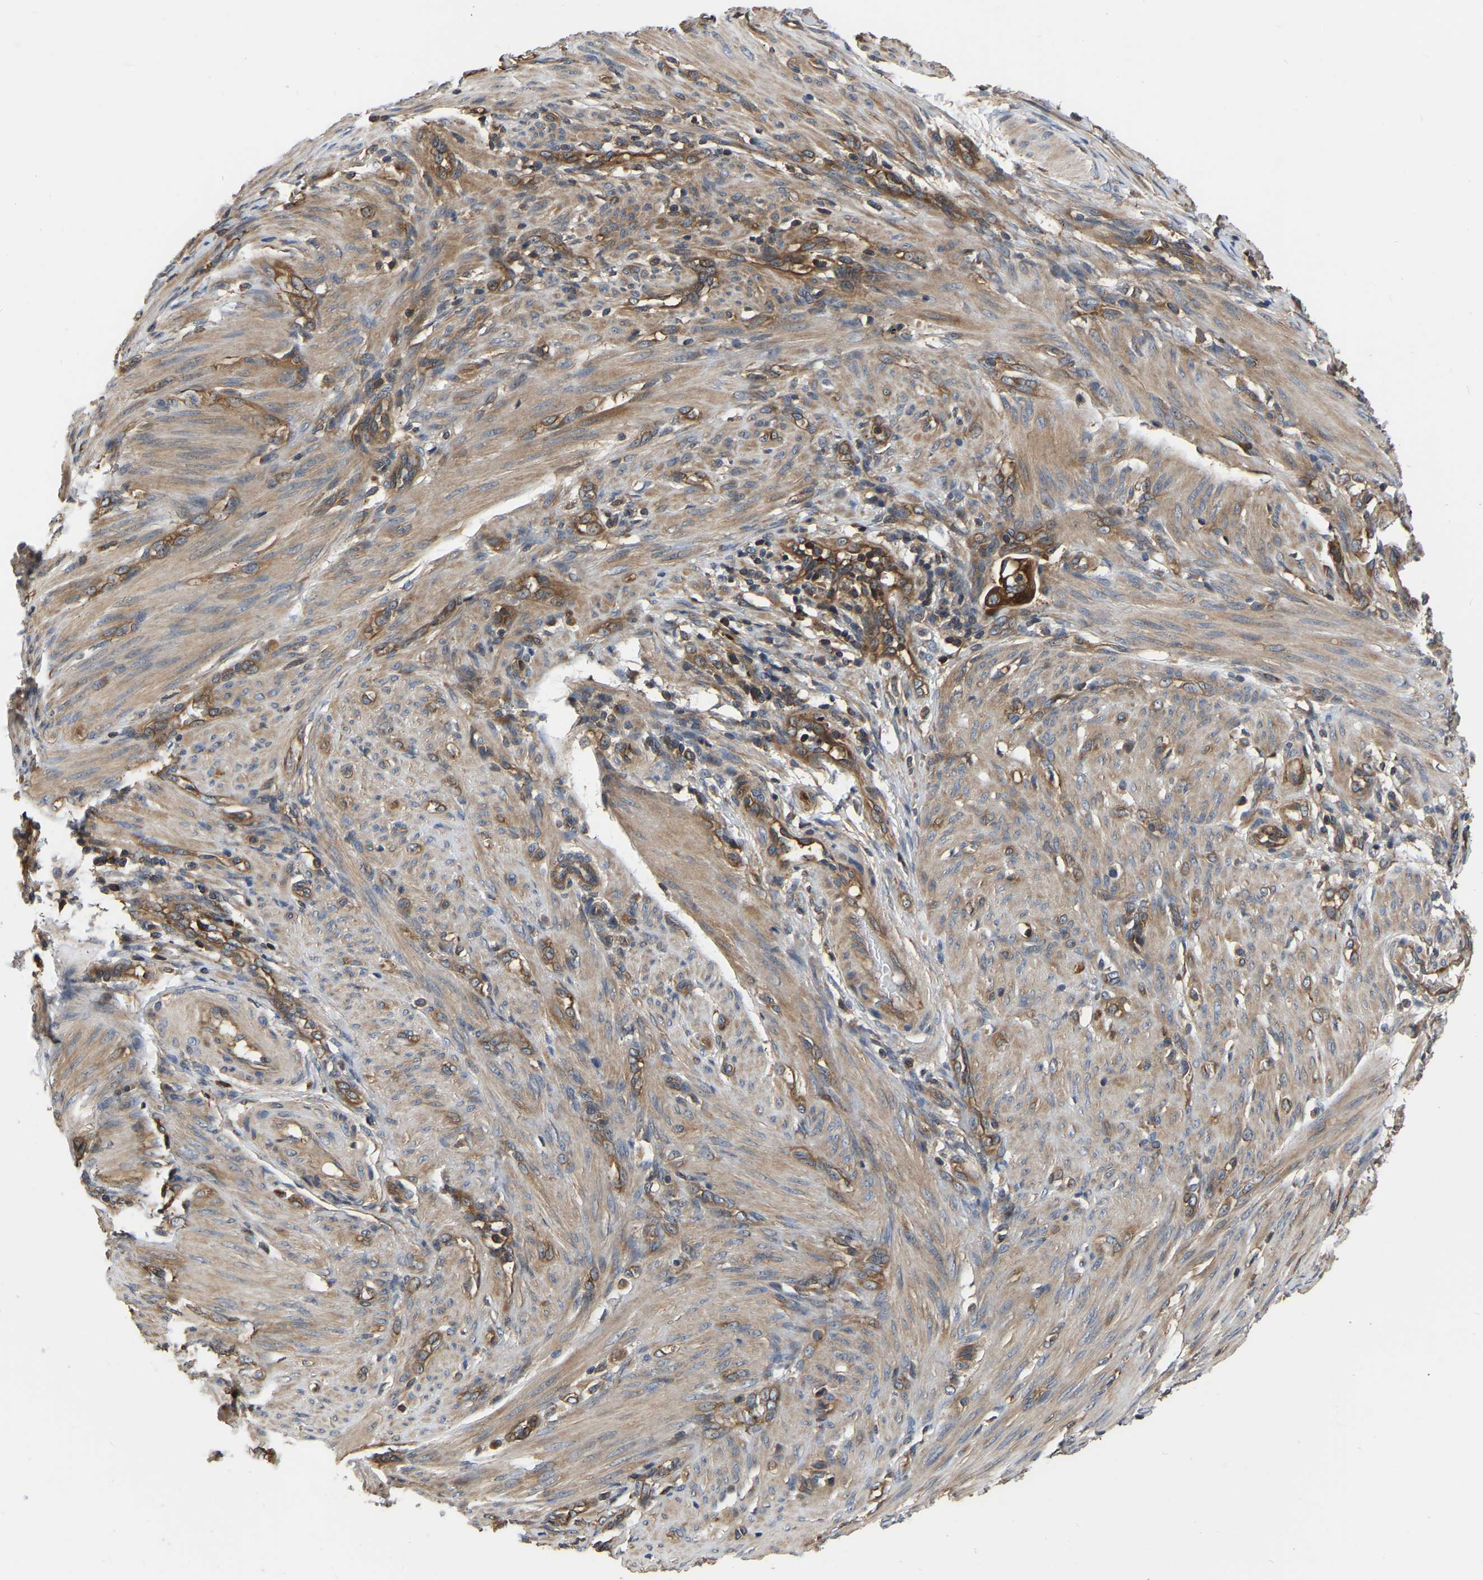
{"staining": {"intensity": "strong", "quantity": ">75%", "location": "cytoplasmic/membranous"}, "tissue": "endometrial cancer", "cell_type": "Tumor cells", "image_type": "cancer", "snomed": [{"axis": "morphology", "description": "Adenocarcinoma, NOS"}, {"axis": "topography", "description": "Endometrium"}], "caption": "Human endometrial cancer stained with a protein marker demonstrates strong staining in tumor cells.", "gene": "GARS1", "patient": {"sex": "female", "age": 70}}